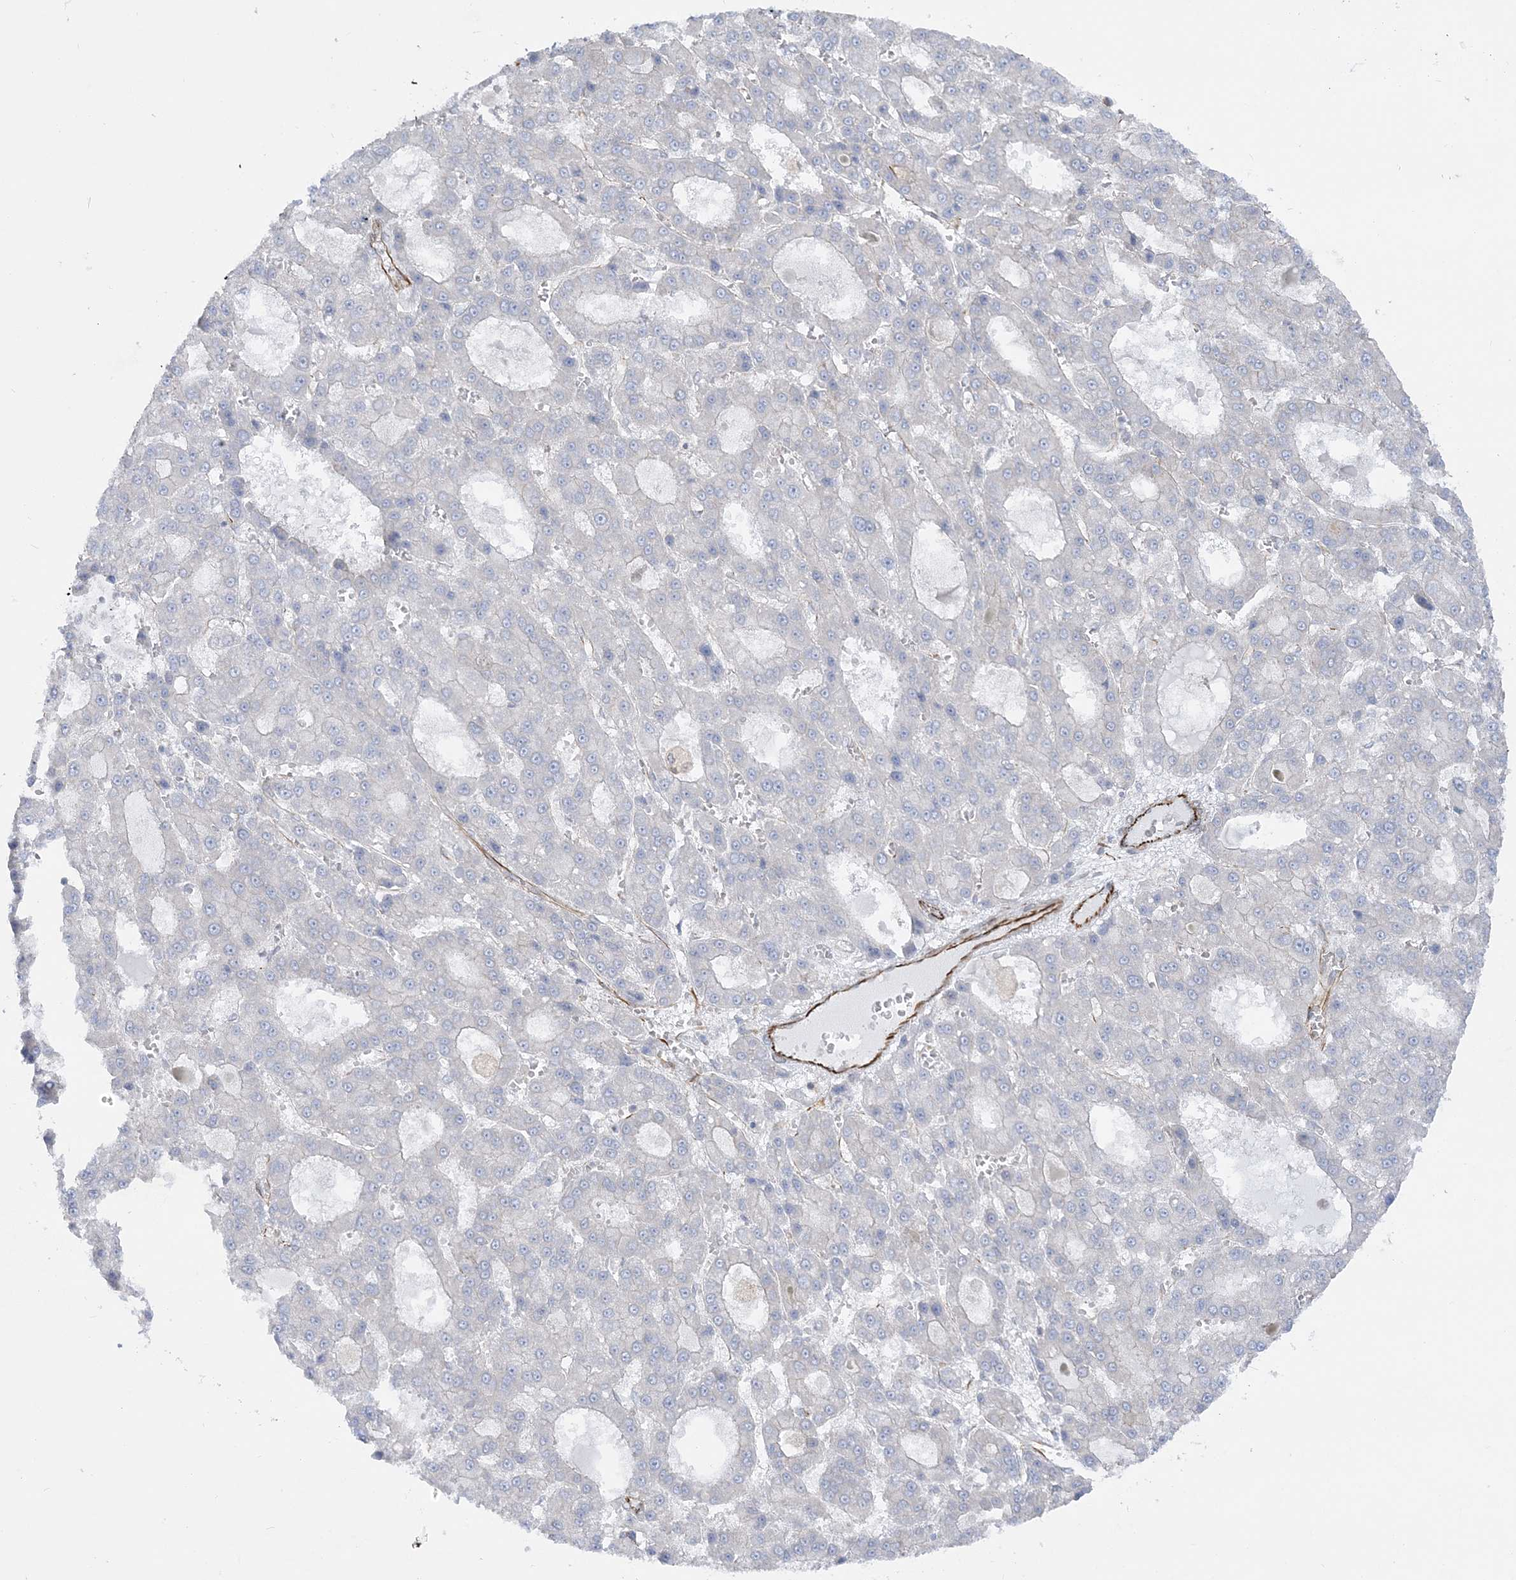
{"staining": {"intensity": "negative", "quantity": "none", "location": "none"}, "tissue": "liver cancer", "cell_type": "Tumor cells", "image_type": "cancer", "snomed": [{"axis": "morphology", "description": "Carcinoma, Hepatocellular, NOS"}, {"axis": "topography", "description": "Liver"}], "caption": "A photomicrograph of liver cancer (hepatocellular carcinoma) stained for a protein displays no brown staining in tumor cells.", "gene": "SCLT1", "patient": {"sex": "male", "age": 70}}